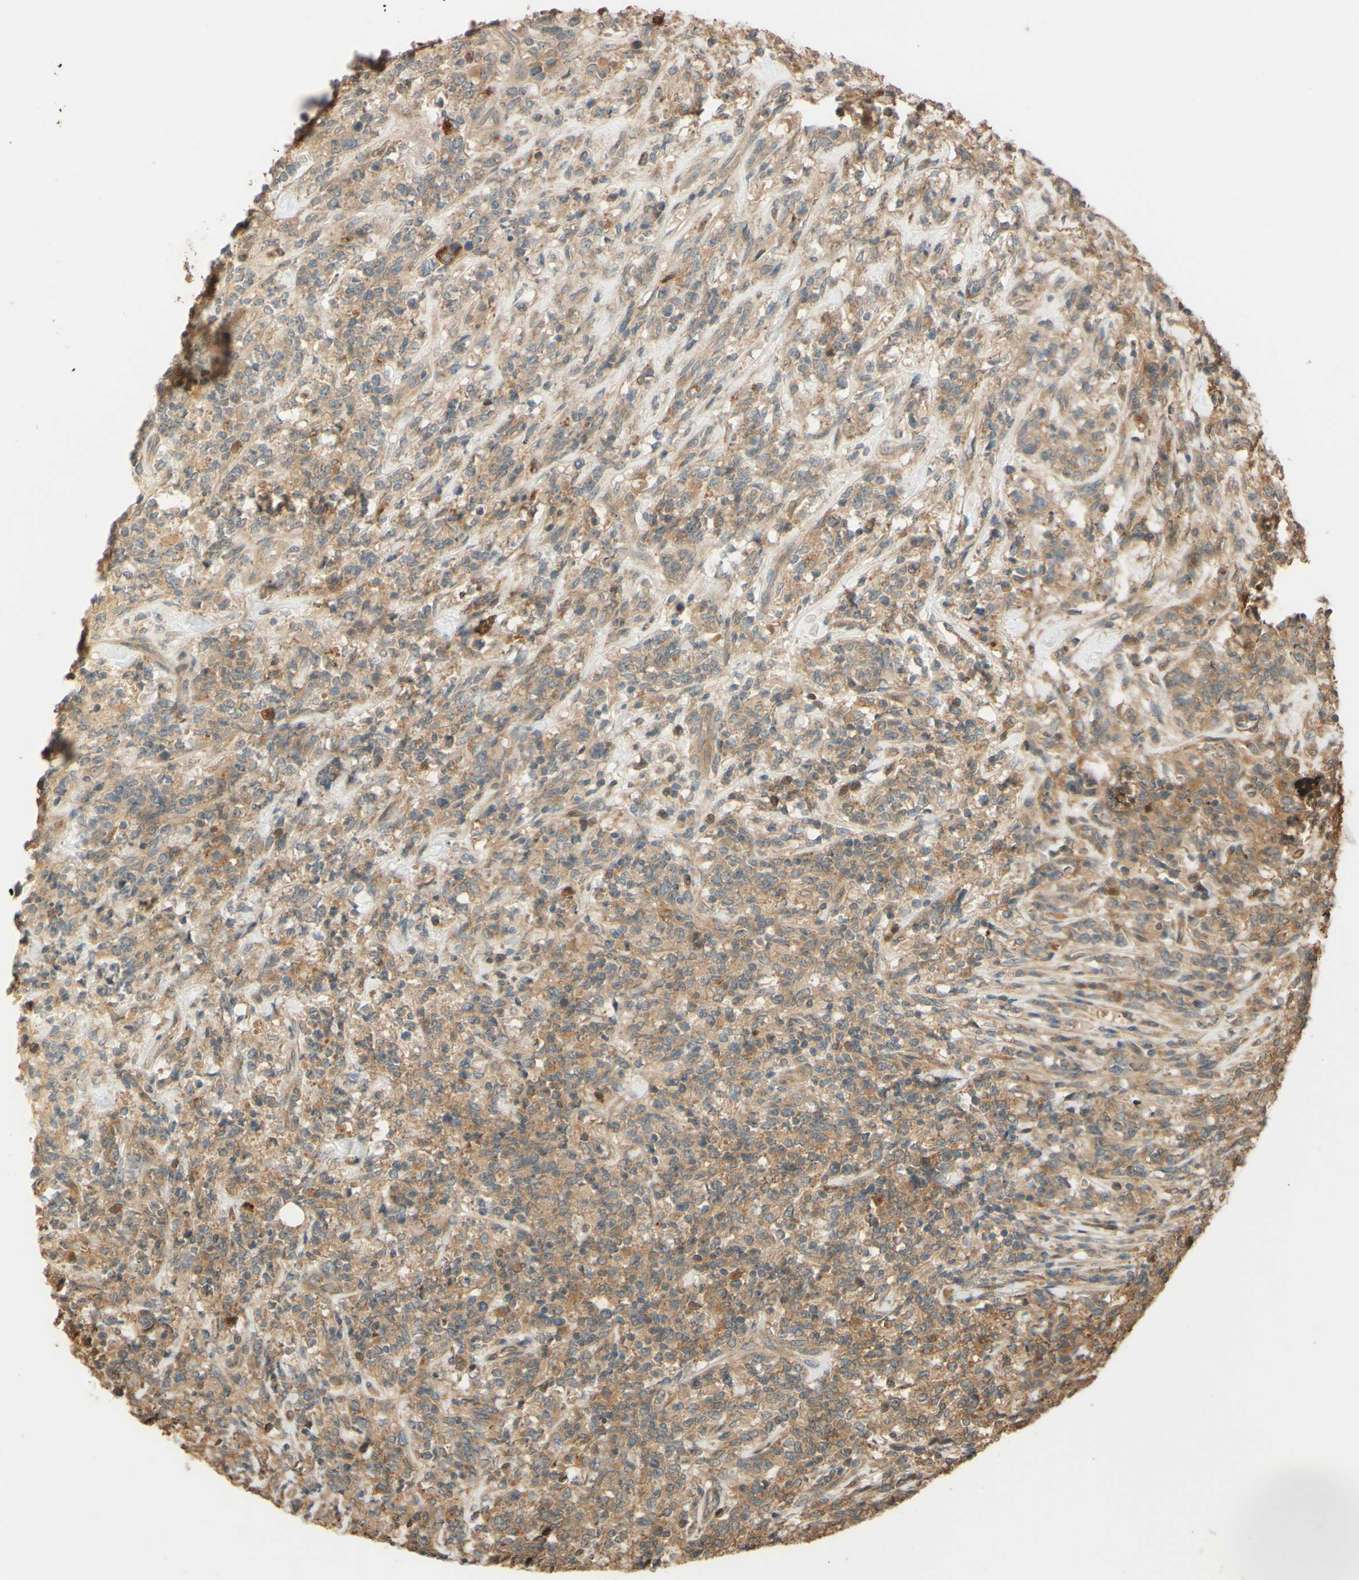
{"staining": {"intensity": "weak", "quantity": ">75%", "location": "cytoplasmic/membranous"}, "tissue": "lymphoma", "cell_type": "Tumor cells", "image_type": "cancer", "snomed": [{"axis": "morphology", "description": "Malignant lymphoma, non-Hodgkin's type, High grade"}, {"axis": "topography", "description": "Soft tissue"}], "caption": "Lymphoma stained for a protein shows weak cytoplasmic/membranous positivity in tumor cells. (DAB IHC, brown staining for protein, blue staining for nuclei).", "gene": "RNF19A", "patient": {"sex": "male", "age": 18}}